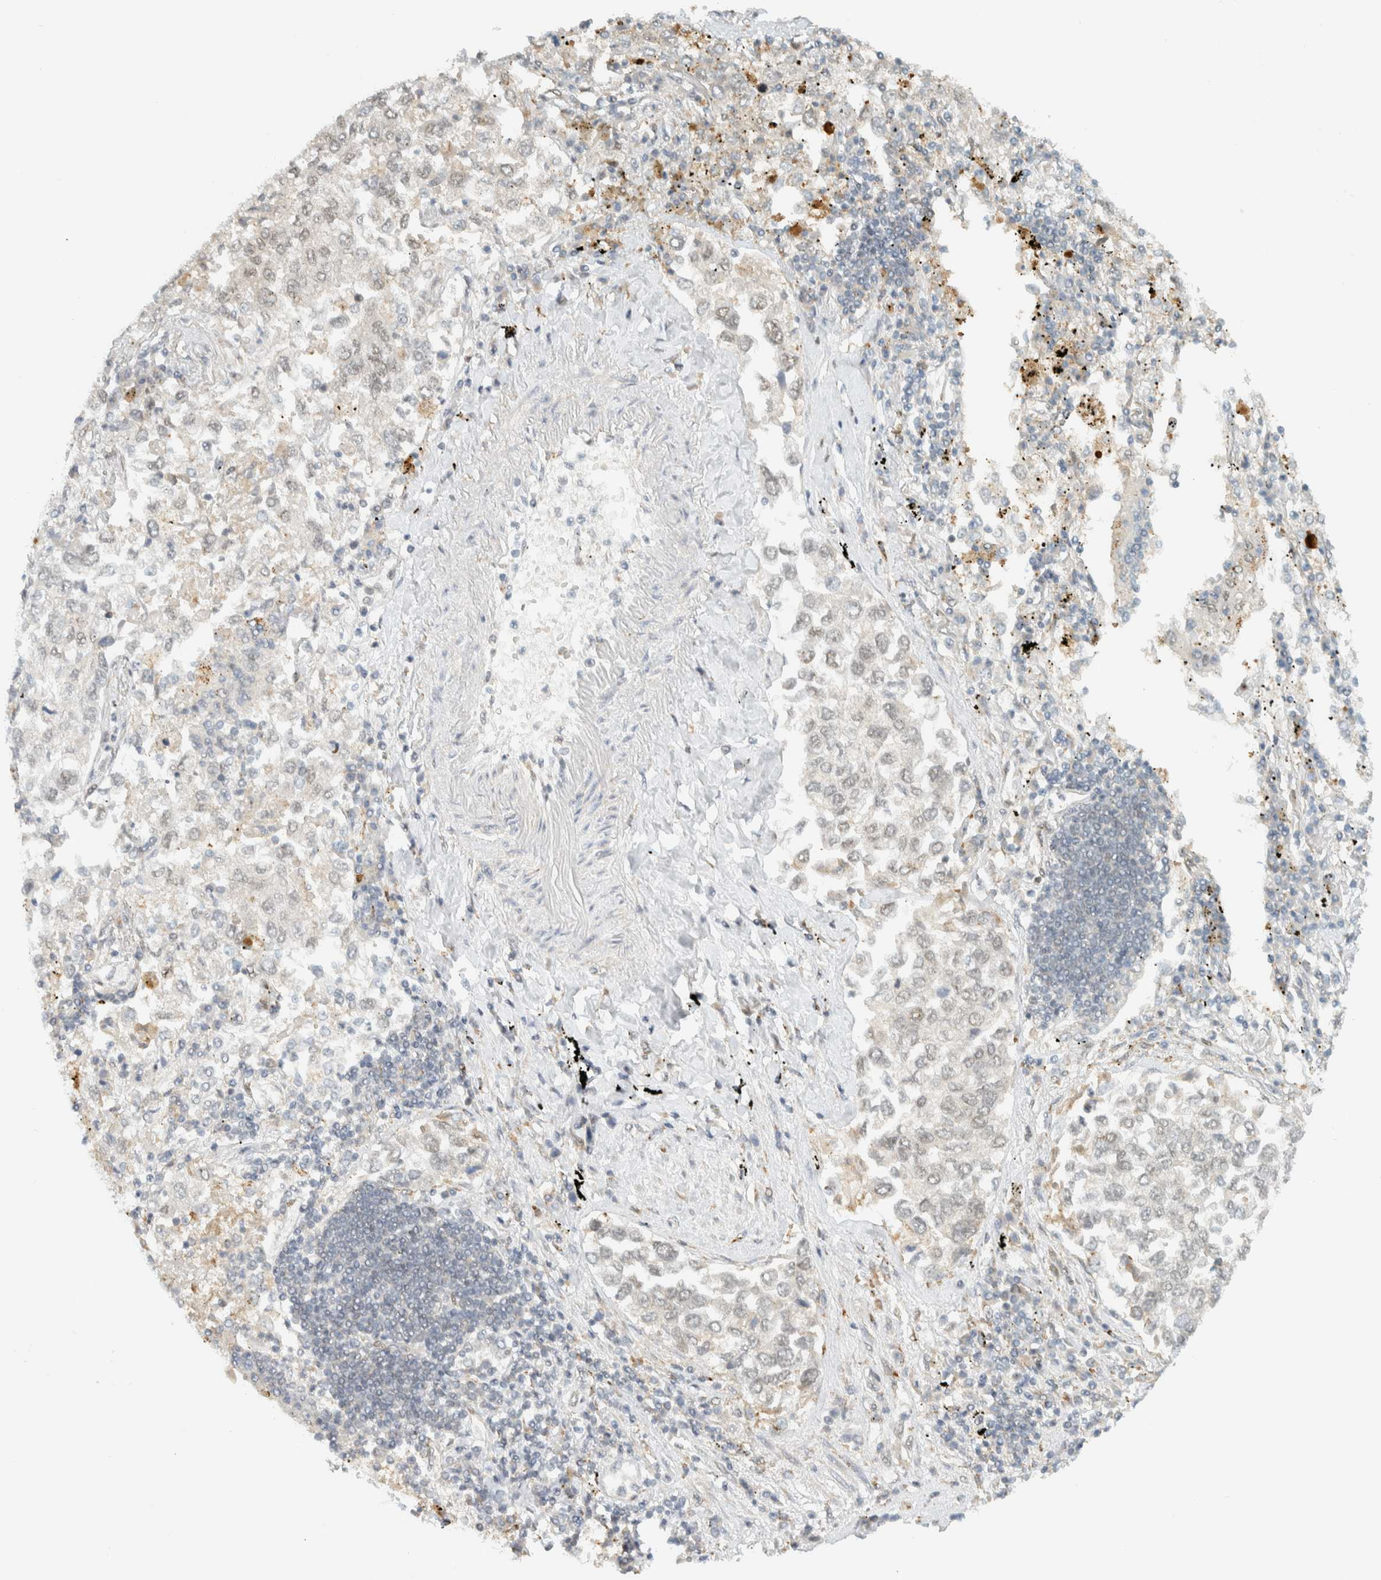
{"staining": {"intensity": "weak", "quantity": "<25%", "location": "nuclear"}, "tissue": "lung cancer", "cell_type": "Tumor cells", "image_type": "cancer", "snomed": [{"axis": "morphology", "description": "Inflammation, NOS"}, {"axis": "morphology", "description": "Adenocarcinoma, NOS"}, {"axis": "topography", "description": "Lung"}], "caption": "There is no significant staining in tumor cells of lung cancer (adenocarcinoma).", "gene": "ITPRID1", "patient": {"sex": "male", "age": 63}}